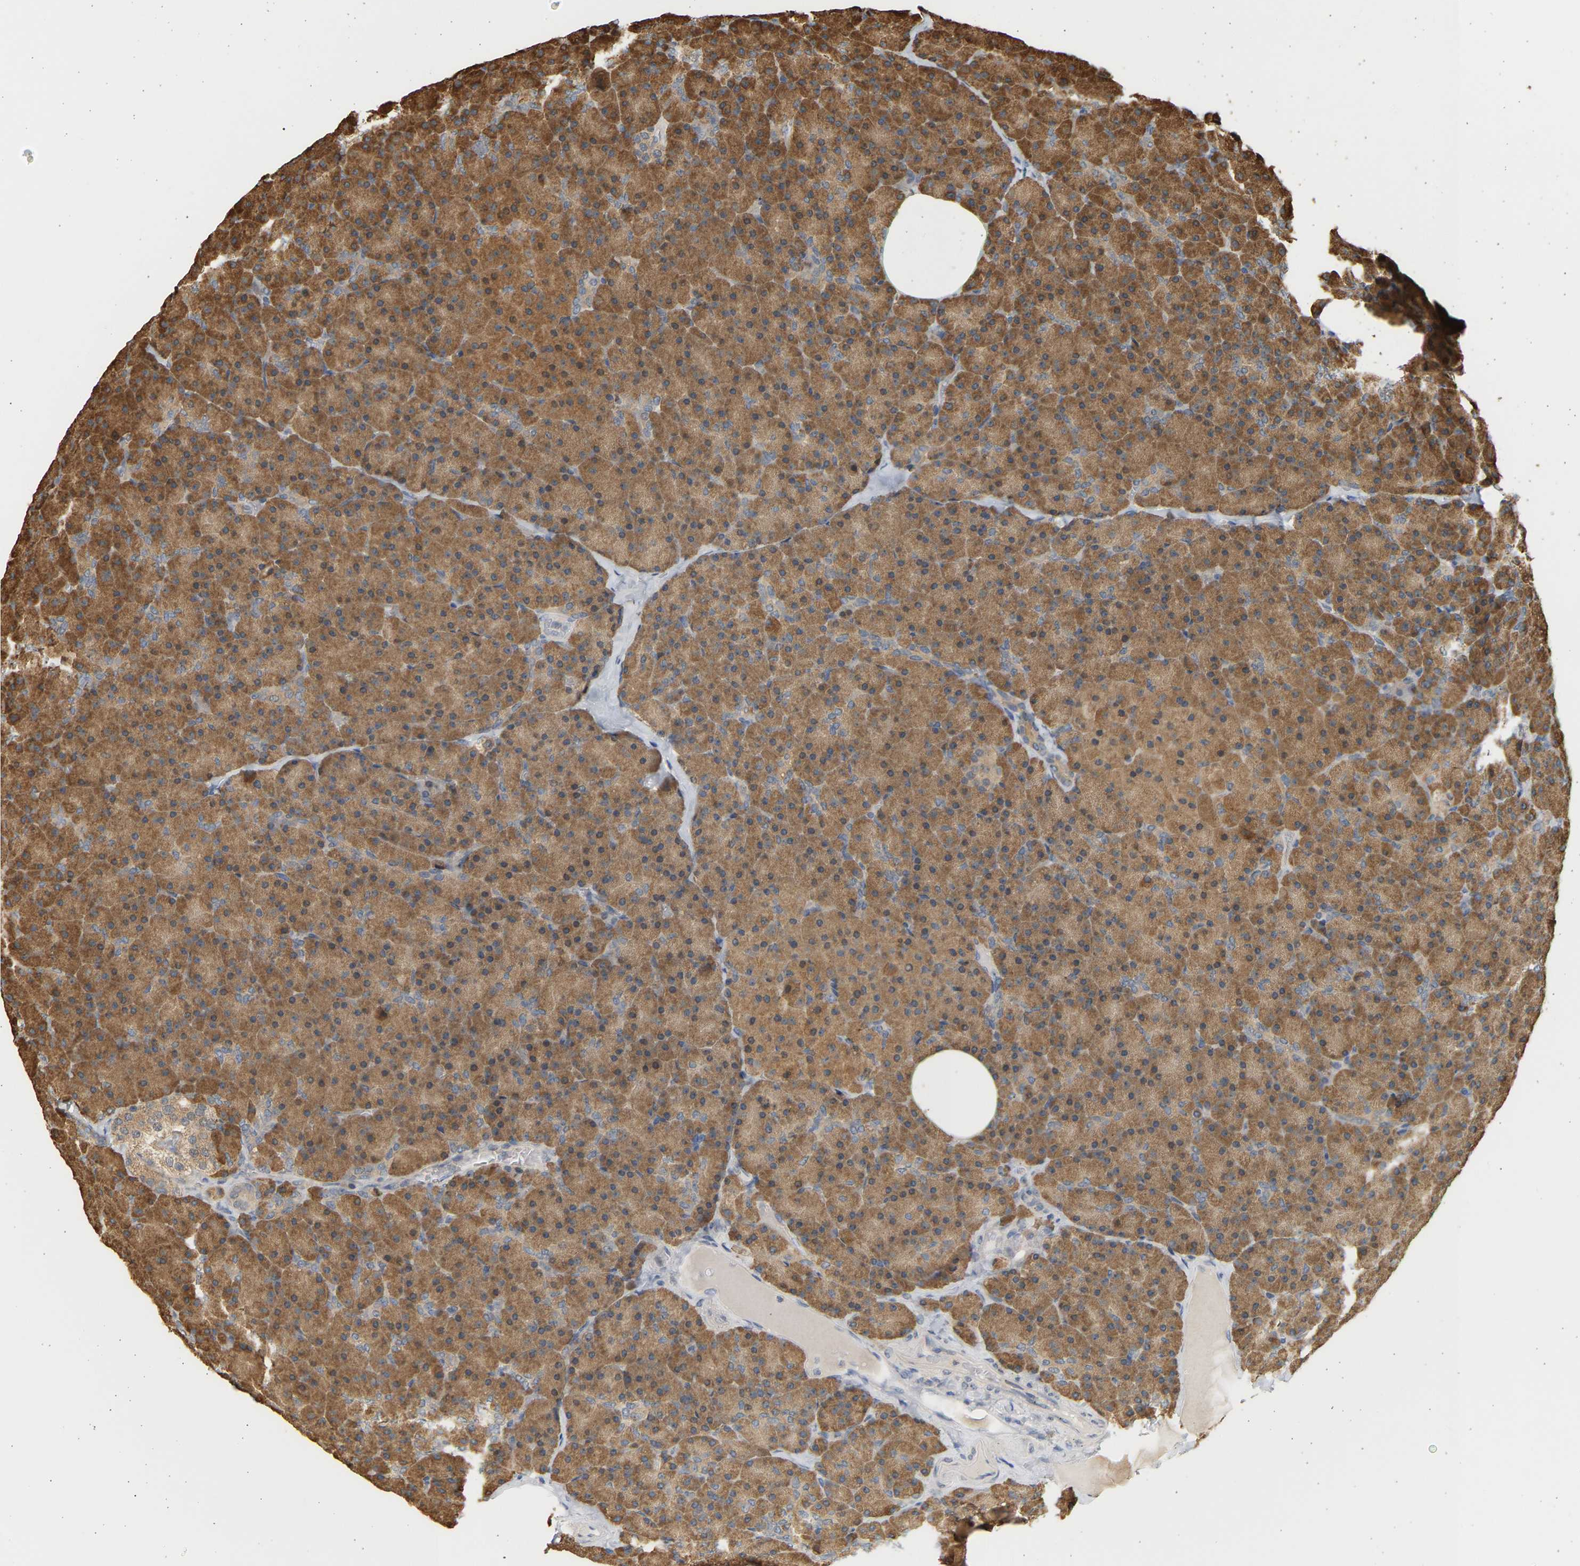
{"staining": {"intensity": "moderate", "quantity": ">75%", "location": "cytoplasmic/membranous"}, "tissue": "pancreas", "cell_type": "Exocrine glandular cells", "image_type": "normal", "snomed": [{"axis": "morphology", "description": "Normal tissue, NOS"}, {"axis": "topography", "description": "Pancreas"}], "caption": "This micrograph reveals IHC staining of benign human pancreas, with medium moderate cytoplasmic/membranous staining in approximately >75% of exocrine glandular cells.", "gene": "B4GALT6", "patient": {"sex": "female", "age": 35}}